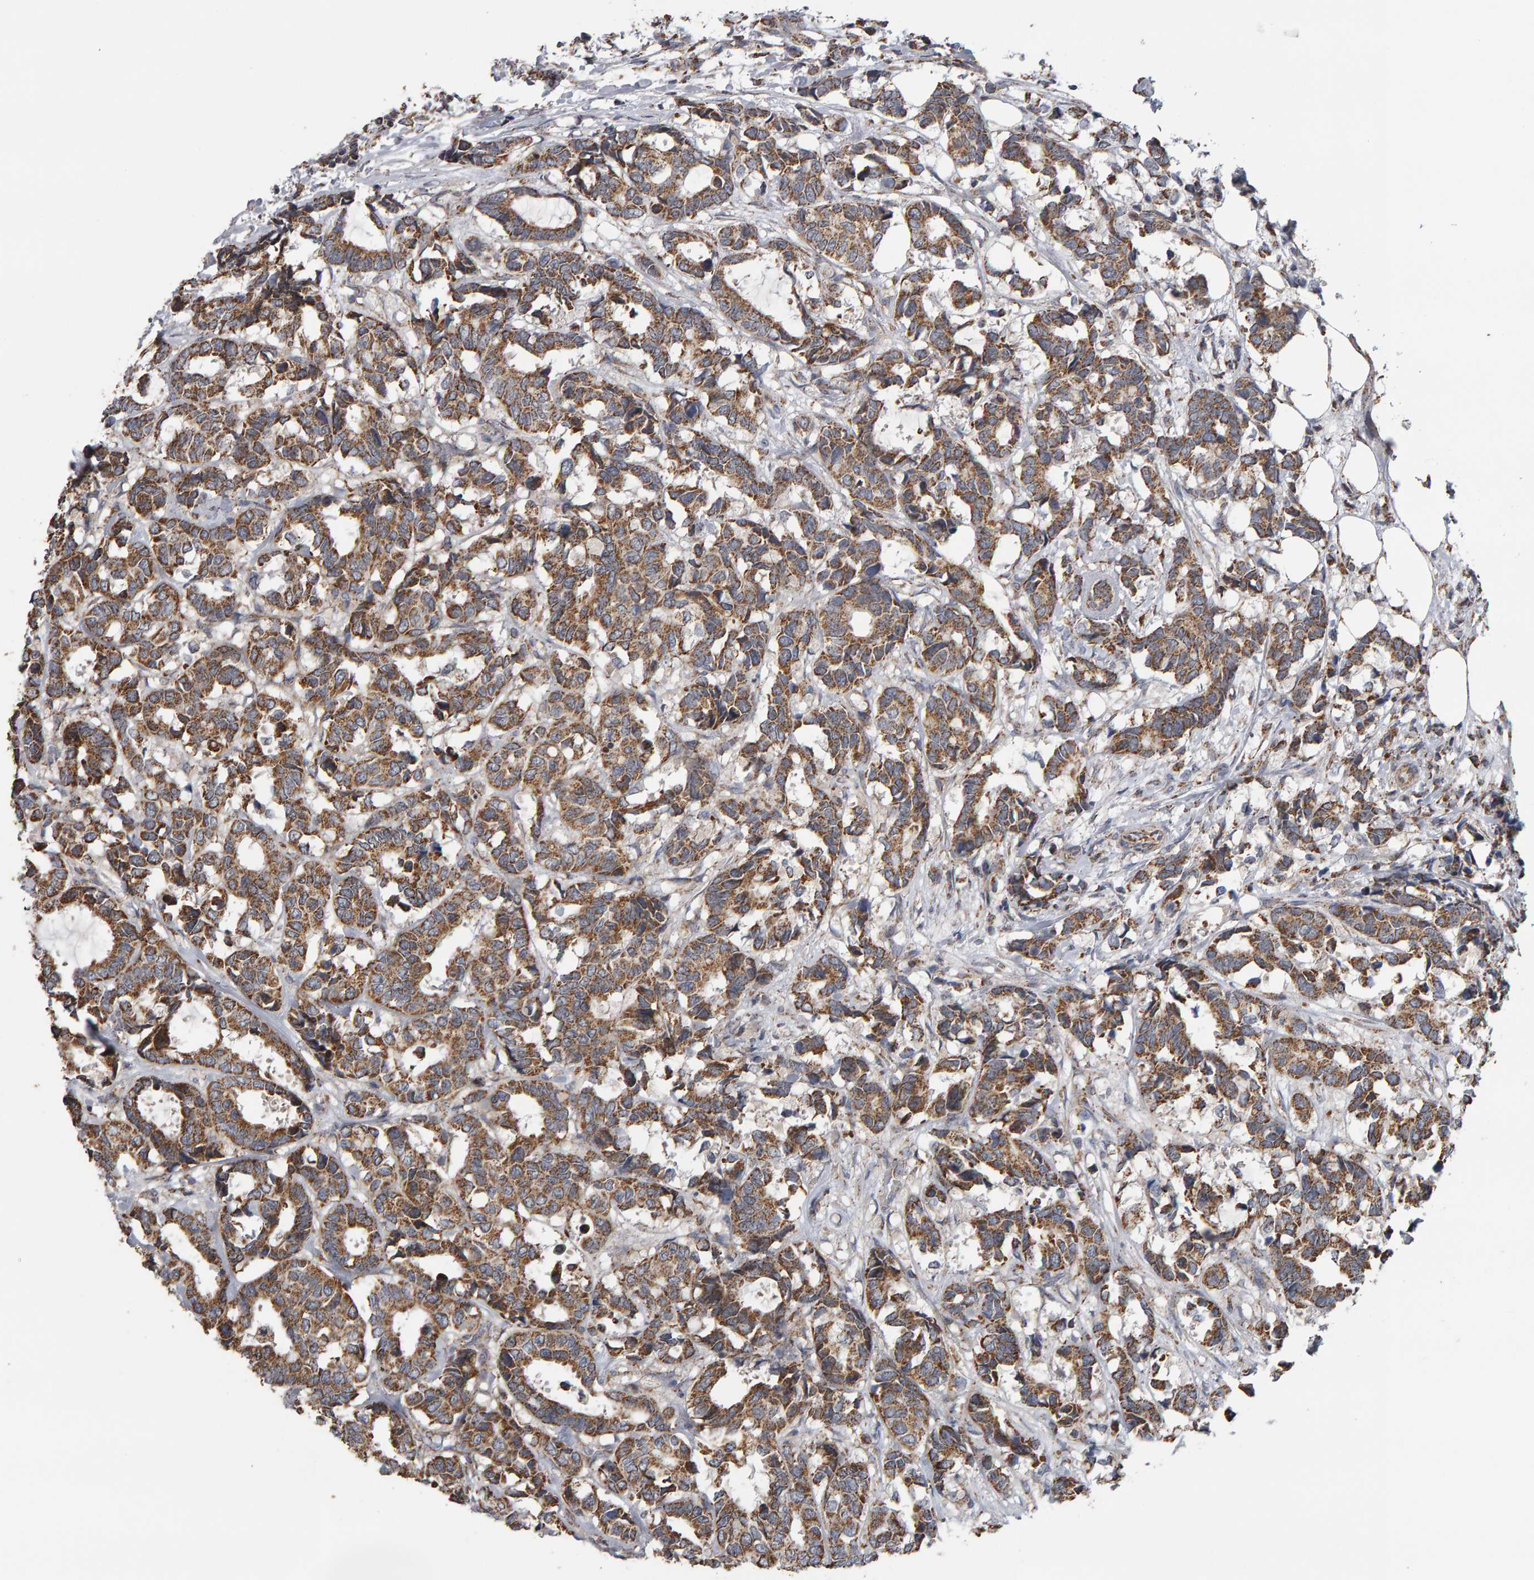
{"staining": {"intensity": "moderate", "quantity": ">75%", "location": "cytoplasmic/membranous"}, "tissue": "breast cancer", "cell_type": "Tumor cells", "image_type": "cancer", "snomed": [{"axis": "morphology", "description": "Duct carcinoma"}, {"axis": "topography", "description": "Breast"}], "caption": "IHC photomicrograph of human infiltrating ductal carcinoma (breast) stained for a protein (brown), which exhibits medium levels of moderate cytoplasmic/membranous expression in about >75% of tumor cells.", "gene": "TOM1L1", "patient": {"sex": "female", "age": 87}}